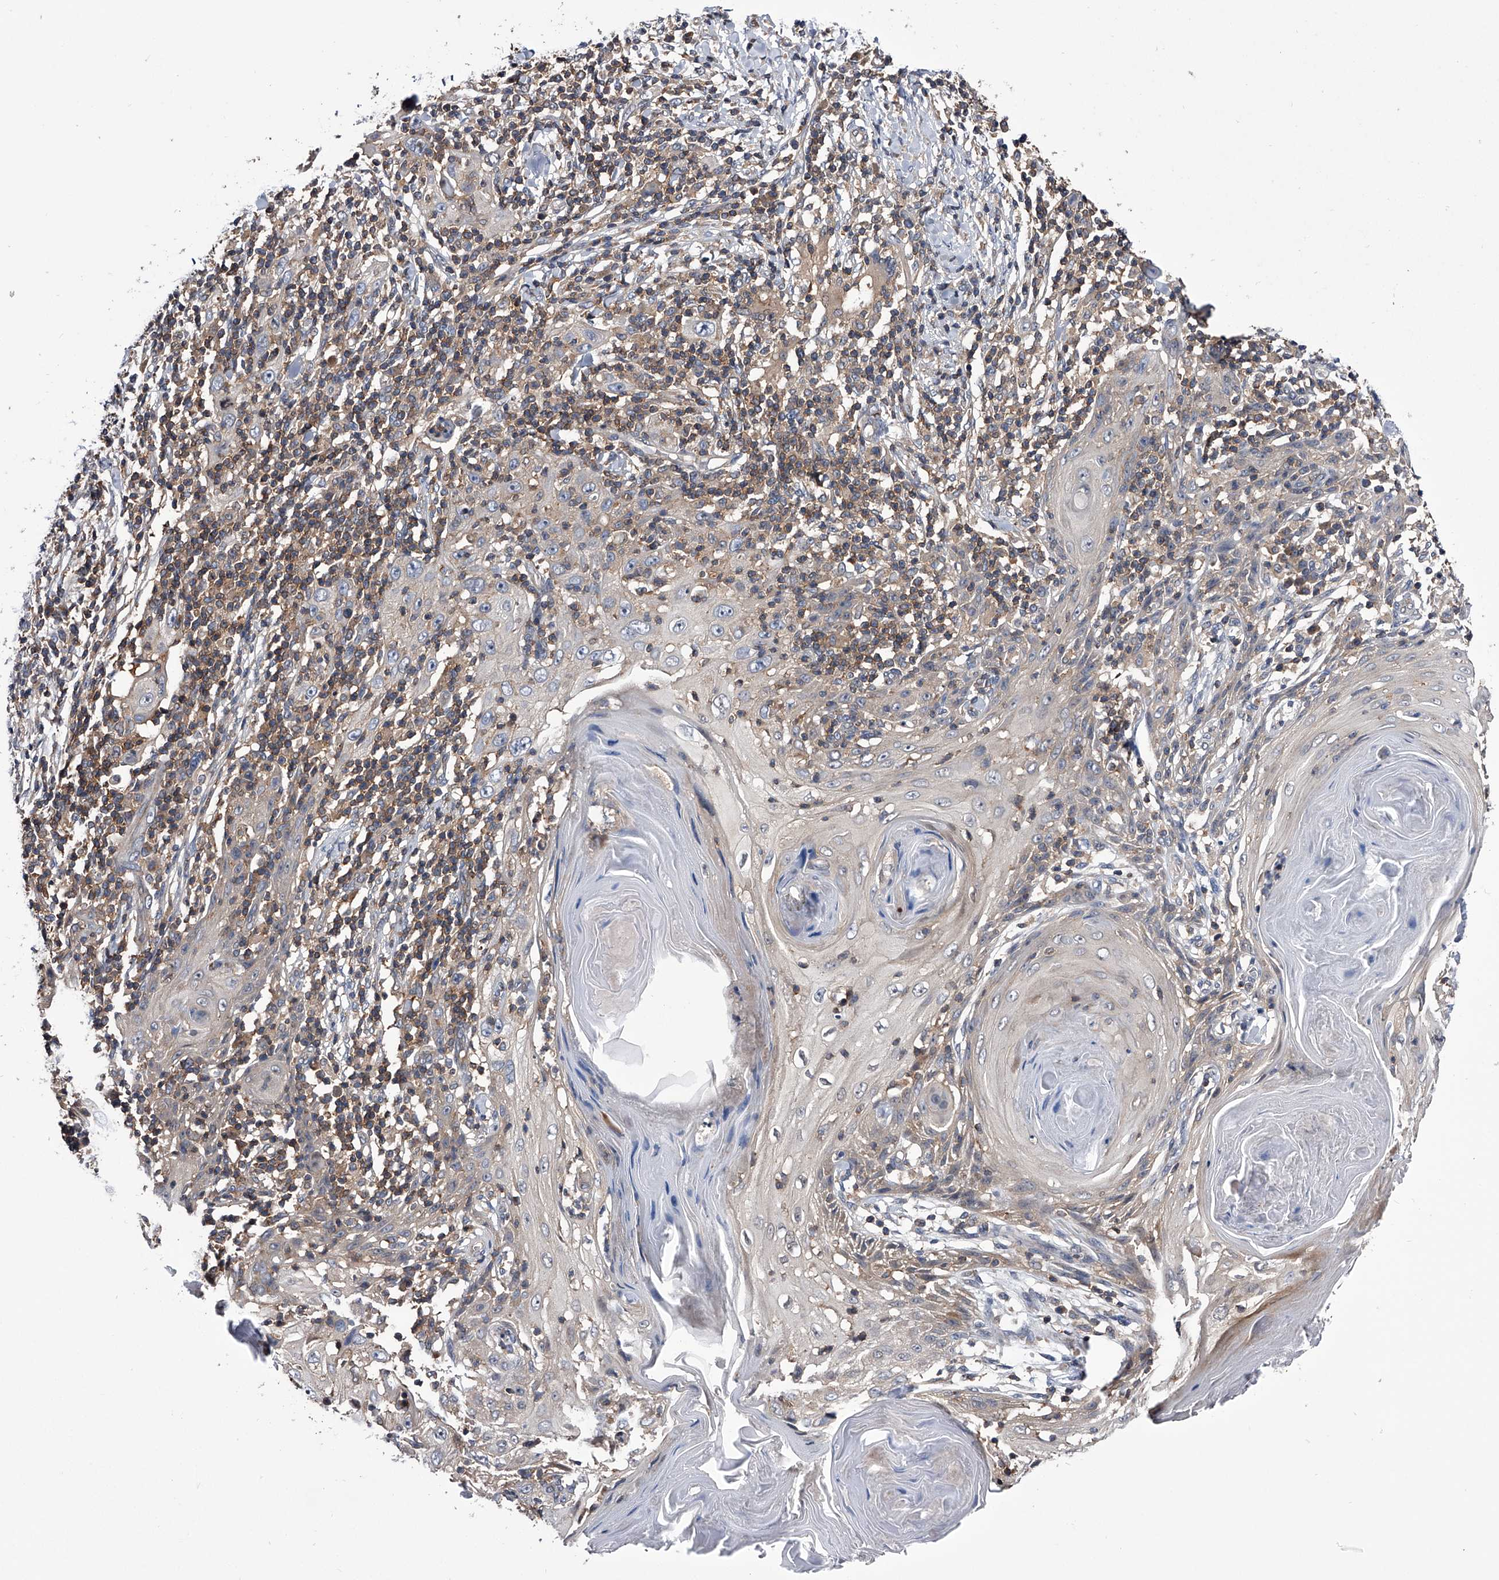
{"staining": {"intensity": "negative", "quantity": "none", "location": "none"}, "tissue": "skin cancer", "cell_type": "Tumor cells", "image_type": "cancer", "snomed": [{"axis": "morphology", "description": "Squamous cell carcinoma, NOS"}, {"axis": "topography", "description": "Skin"}], "caption": "A high-resolution image shows immunohistochemistry staining of skin cancer (squamous cell carcinoma), which reveals no significant expression in tumor cells.", "gene": "PAN3", "patient": {"sex": "female", "age": 88}}